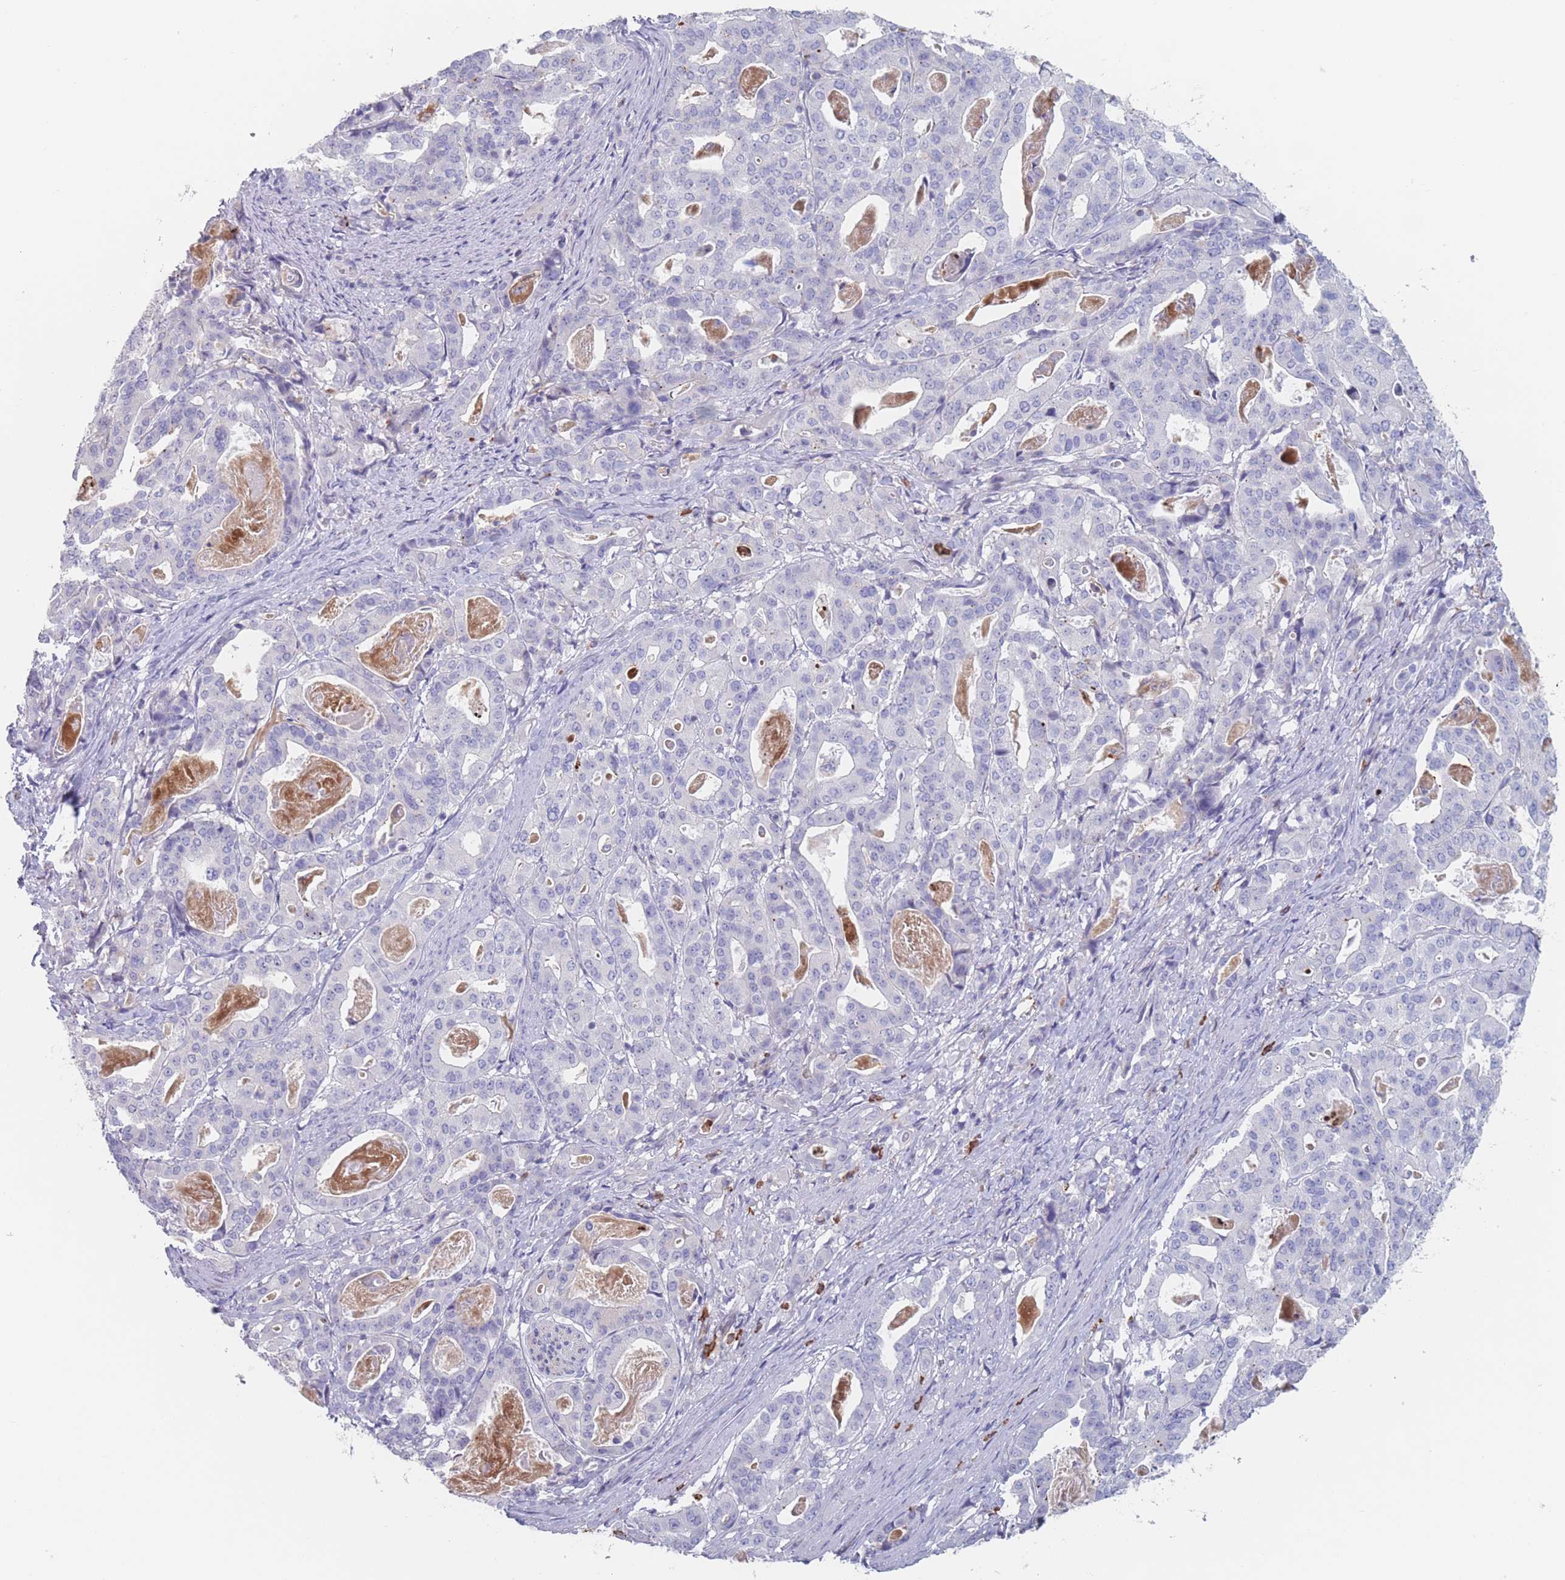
{"staining": {"intensity": "negative", "quantity": "none", "location": "none"}, "tissue": "stomach cancer", "cell_type": "Tumor cells", "image_type": "cancer", "snomed": [{"axis": "morphology", "description": "Adenocarcinoma, NOS"}, {"axis": "topography", "description": "Stomach"}], "caption": "Stomach adenocarcinoma was stained to show a protein in brown. There is no significant positivity in tumor cells.", "gene": "ATP1A3", "patient": {"sex": "male", "age": 48}}